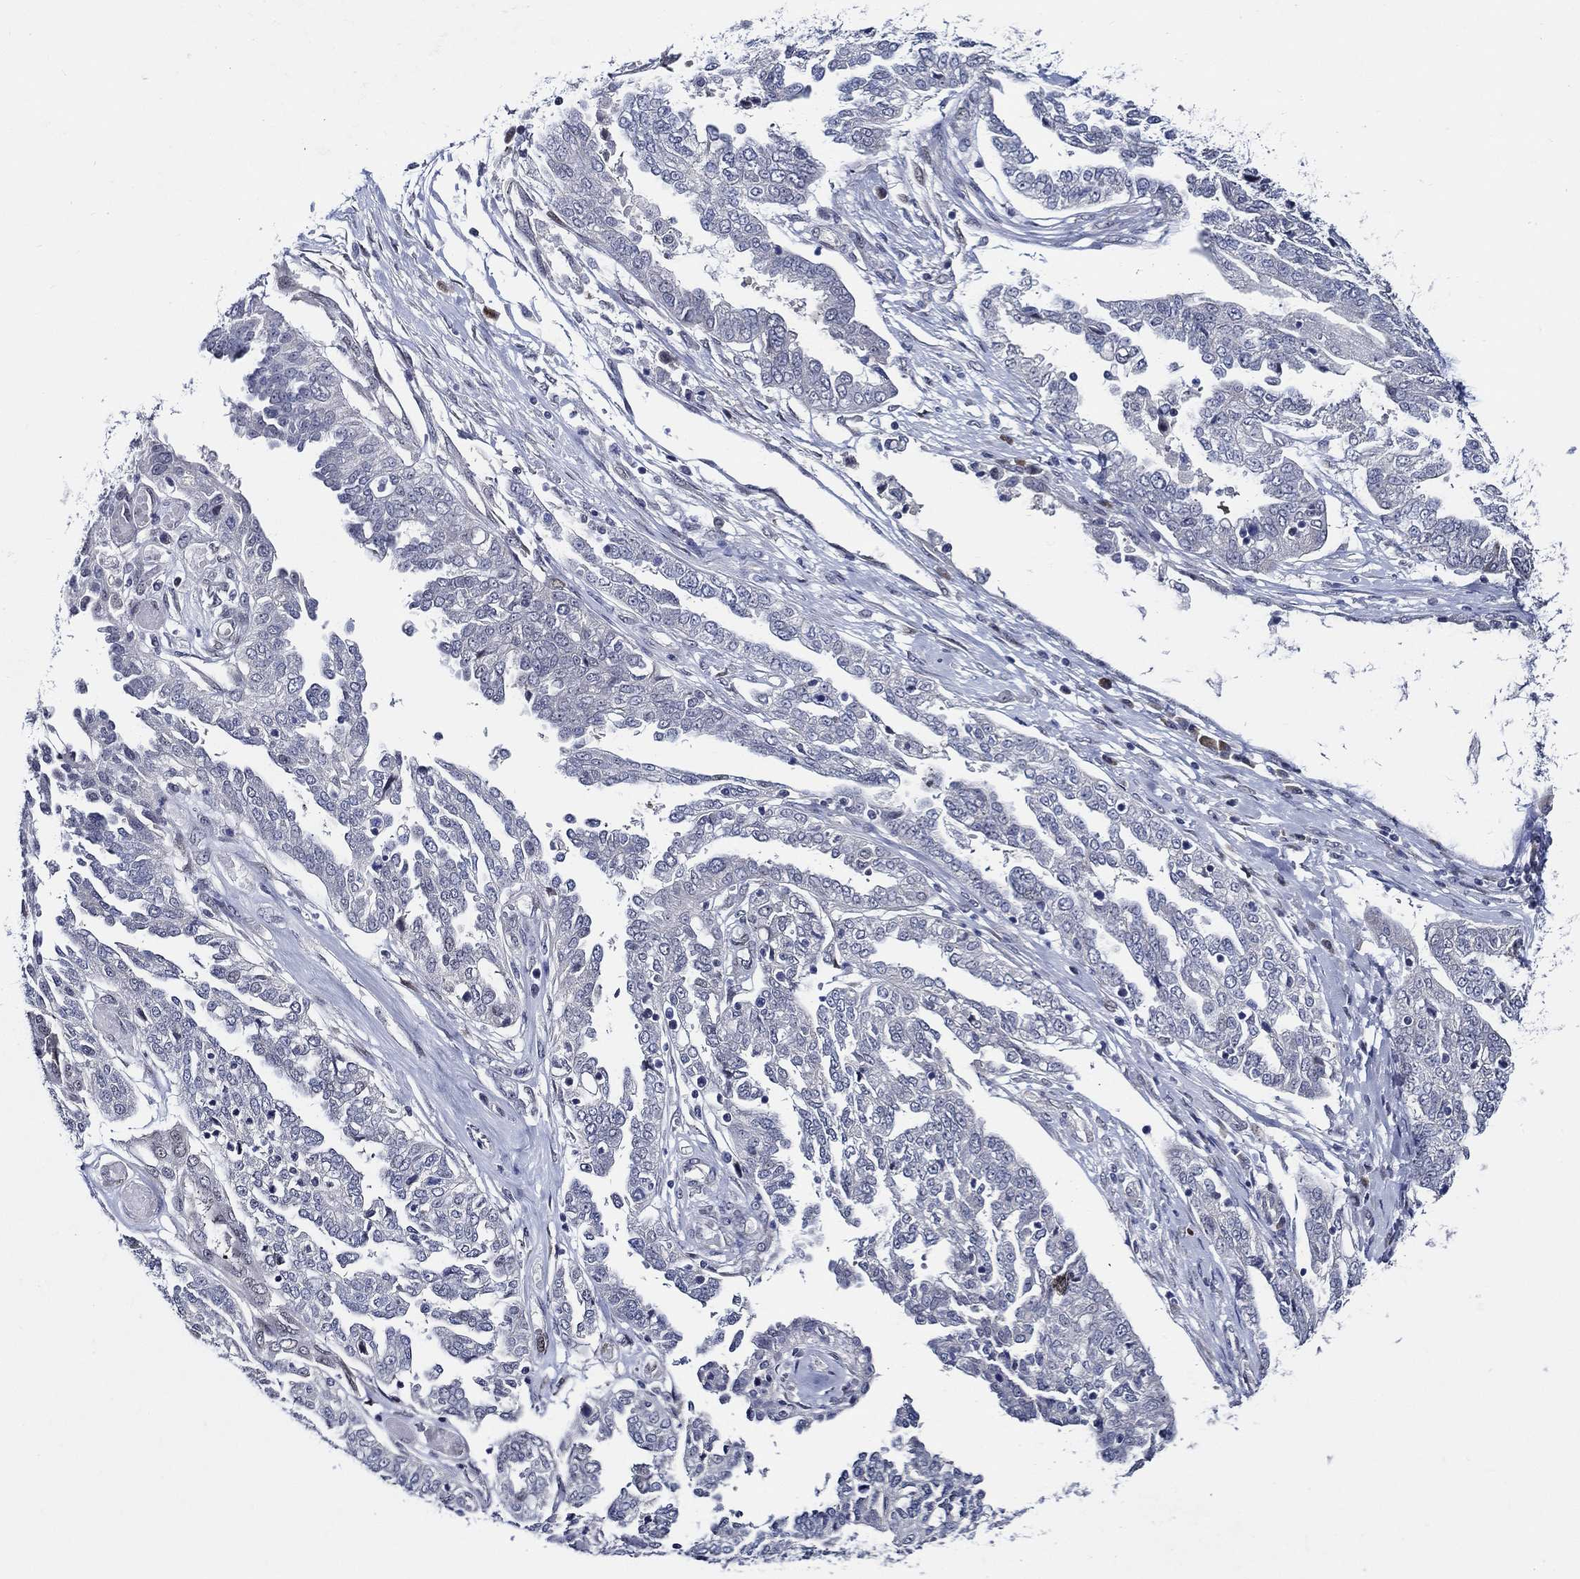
{"staining": {"intensity": "negative", "quantity": "none", "location": "none"}, "tissue": "ovarian cancer", "cell_type": "Tumor cells", "image_type": "cancer", "snomed": [{"axis": "morphology", "description": "Cystadenocarcinoma, serous, NOS"}, {"axis": "topography", "description": "Ovary"}], "caption": "Human serous cystadenocarcinoma (ovarian) stained for a protein using immunohistochemistry (IHC) reveals no expression in tumor cells.", "gene": "C8orf48", "patient": {"sex": "female", "age": 67}}